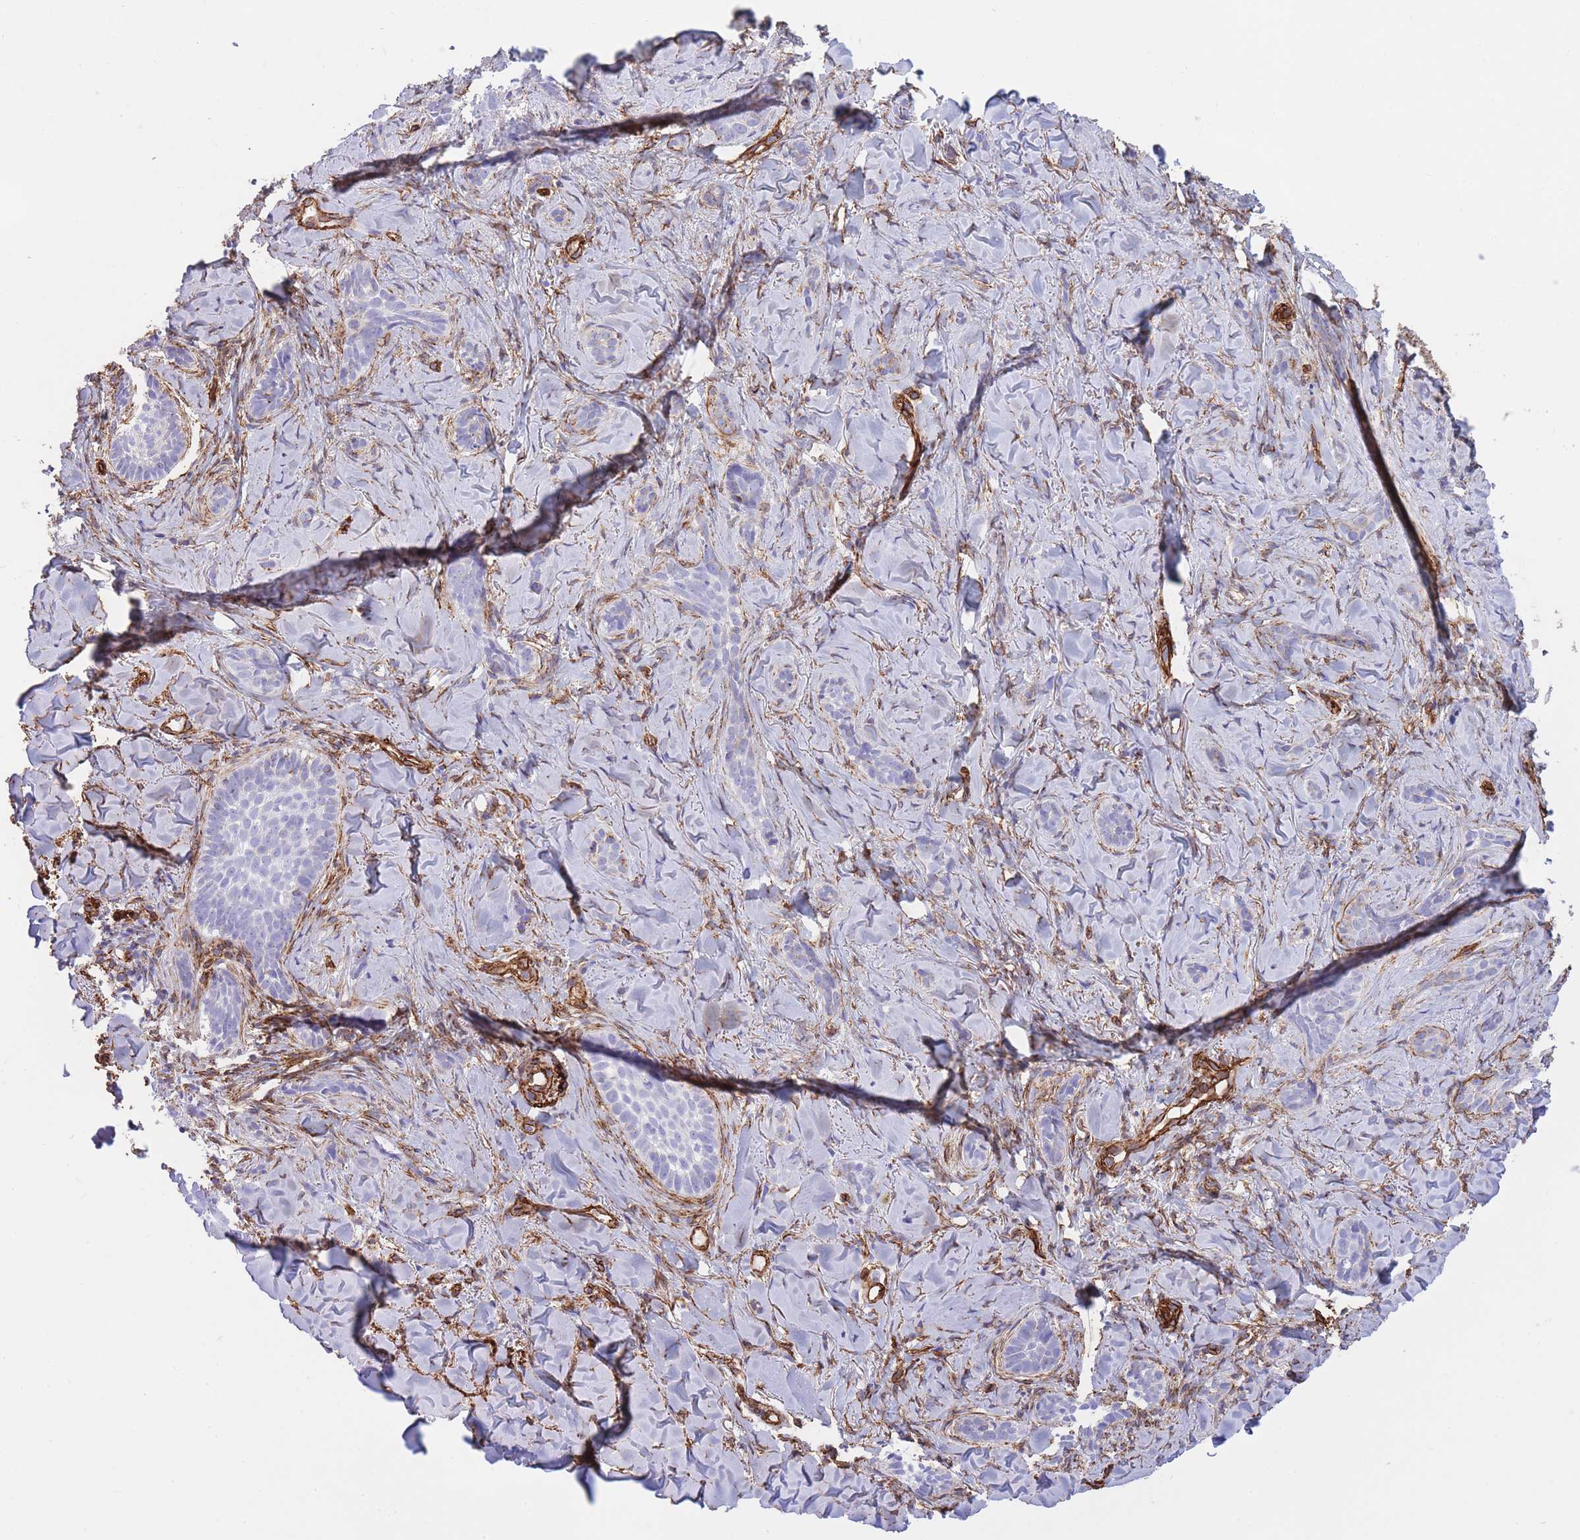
{"staining": {"intensity": "negative", "quantity": "none", "location": "none"}, "tissue": "skin cancer", "cell_type": "Tumor cells", "image_type": "cancer", "snomed": [{"axis": "morphology", "description": "Basal cell carcinoma"}, {"axis": "topography", "description": "Skin"}], "caption": "Tumor cells show no significant expression in skin cancer.", "gene": "CAVIN1", "patient": {"sex": "female", "age": 55}}